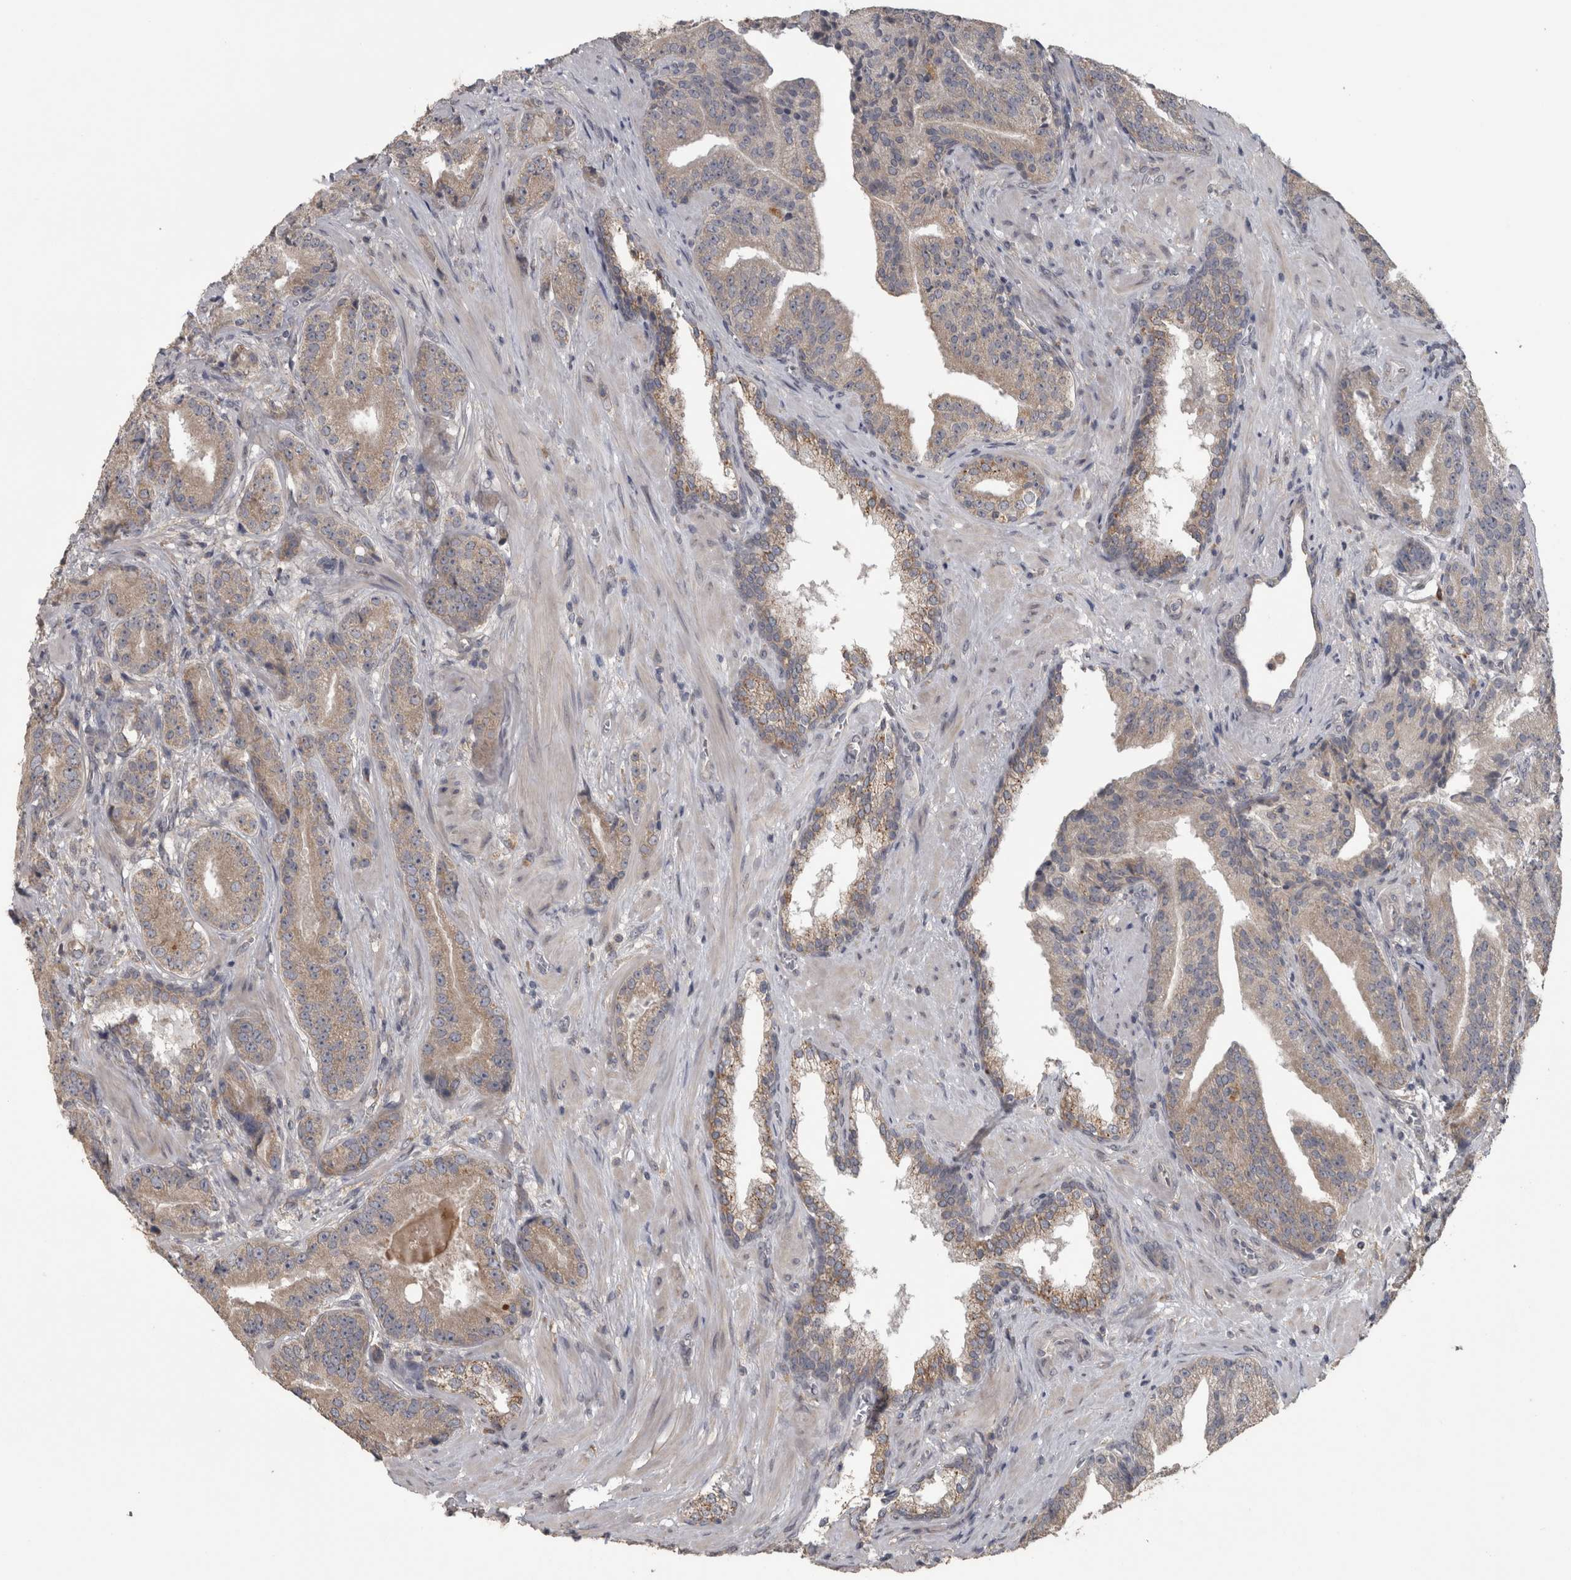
{"staining": {"intensity": "weak", "quantity": ">75%", "location": "cytoplasmic/membranous"}, "tissue": "prostate cancer", "cell_type": "Tumor cells", "image_type": "cancer", "snomed": [{"axis": "morphology", "description": "Adenocarcinoma, Low grade"}, {"axis": "topography", "description": "Prostate"}], "caption": "This micrograph shows immunohistochemistry staining of human low-grade adenocarcinoma (prostate), with low weak cytoplasmic/membranous expression in about >75% of tumor cells.", "gene": "RAB29", "patient": {"sex": "male", "age": 67}}